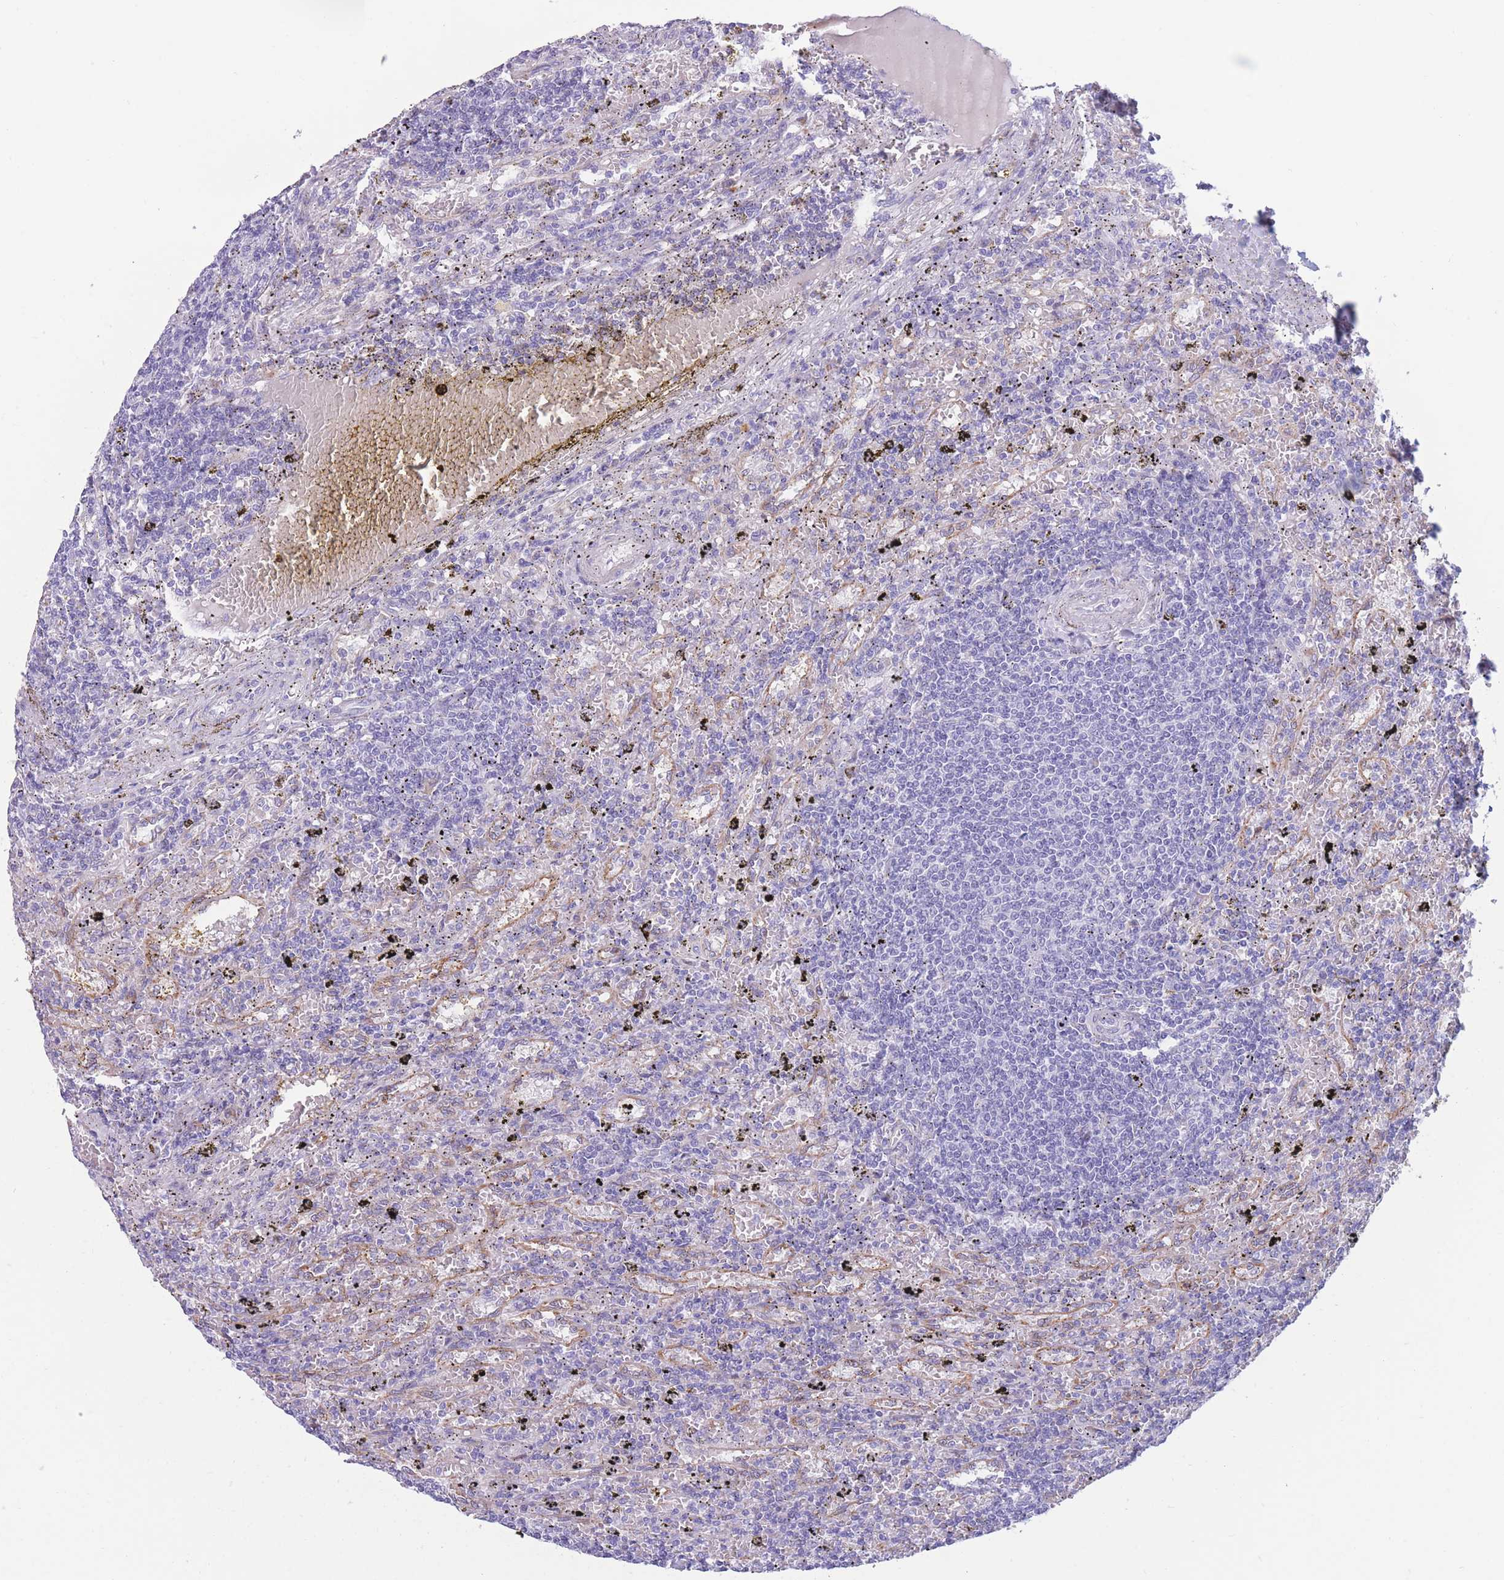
{"staining": {"intensity": "negative", "quantity": "none", "location": "none"}, "tissue": "lymphoma", "cell_type": "Tumor cells", "image_type": "cancer", "snomed": [{"axis": "morphology", "description": "Malignant lymphoma, non-Hodgkin's type, Low grade"}, {"axis": "topography", "description": "Spleen"}], "caption": "DAB immunohistochemical staining of human malignant lymphoma, non-Hodgkin's type (low-grade) demonstrates no significant expression in tumor cells.", "gene": "COL27A1", "patient": {"sex": "male", "age": 76}}